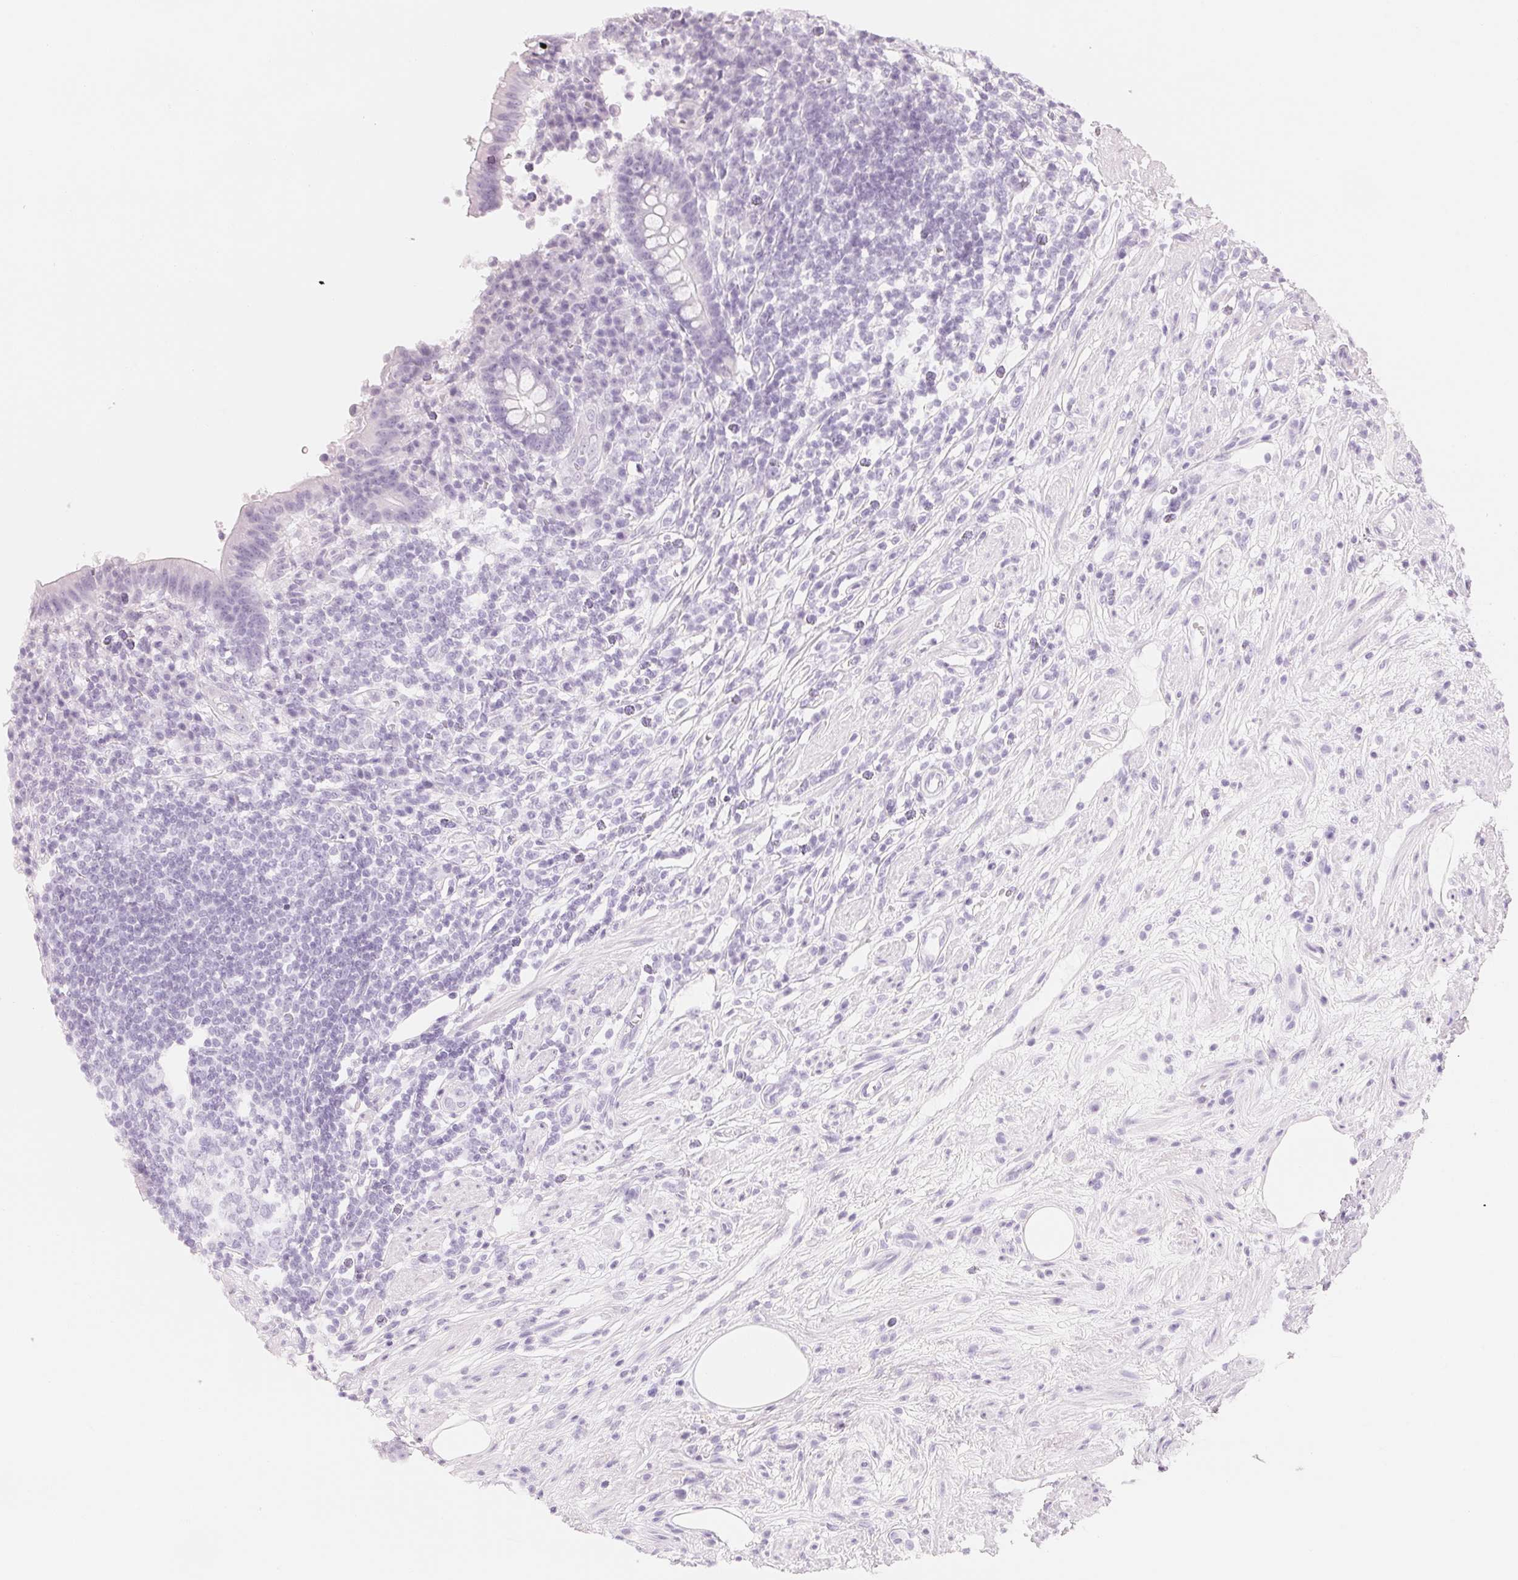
{"staining": {"intensity": "negative", "quantity": "none", "location": "none"}, "tissue": "appendix", "cell_type": "Glandular cells", "image_type": "normal", "snomed": [{"axis": "morphology", "description": "Normal tissue, NOS"}, {"axis": "topography", "description": "Appendix"}], "caption": "Immunohistochemistry micrograph of unremarkable human appendix stained for a protein (brown), which displays no expression in glandular cells.", "gene": "CFHR2", "patient": {"sex": "female", "age": 56}}